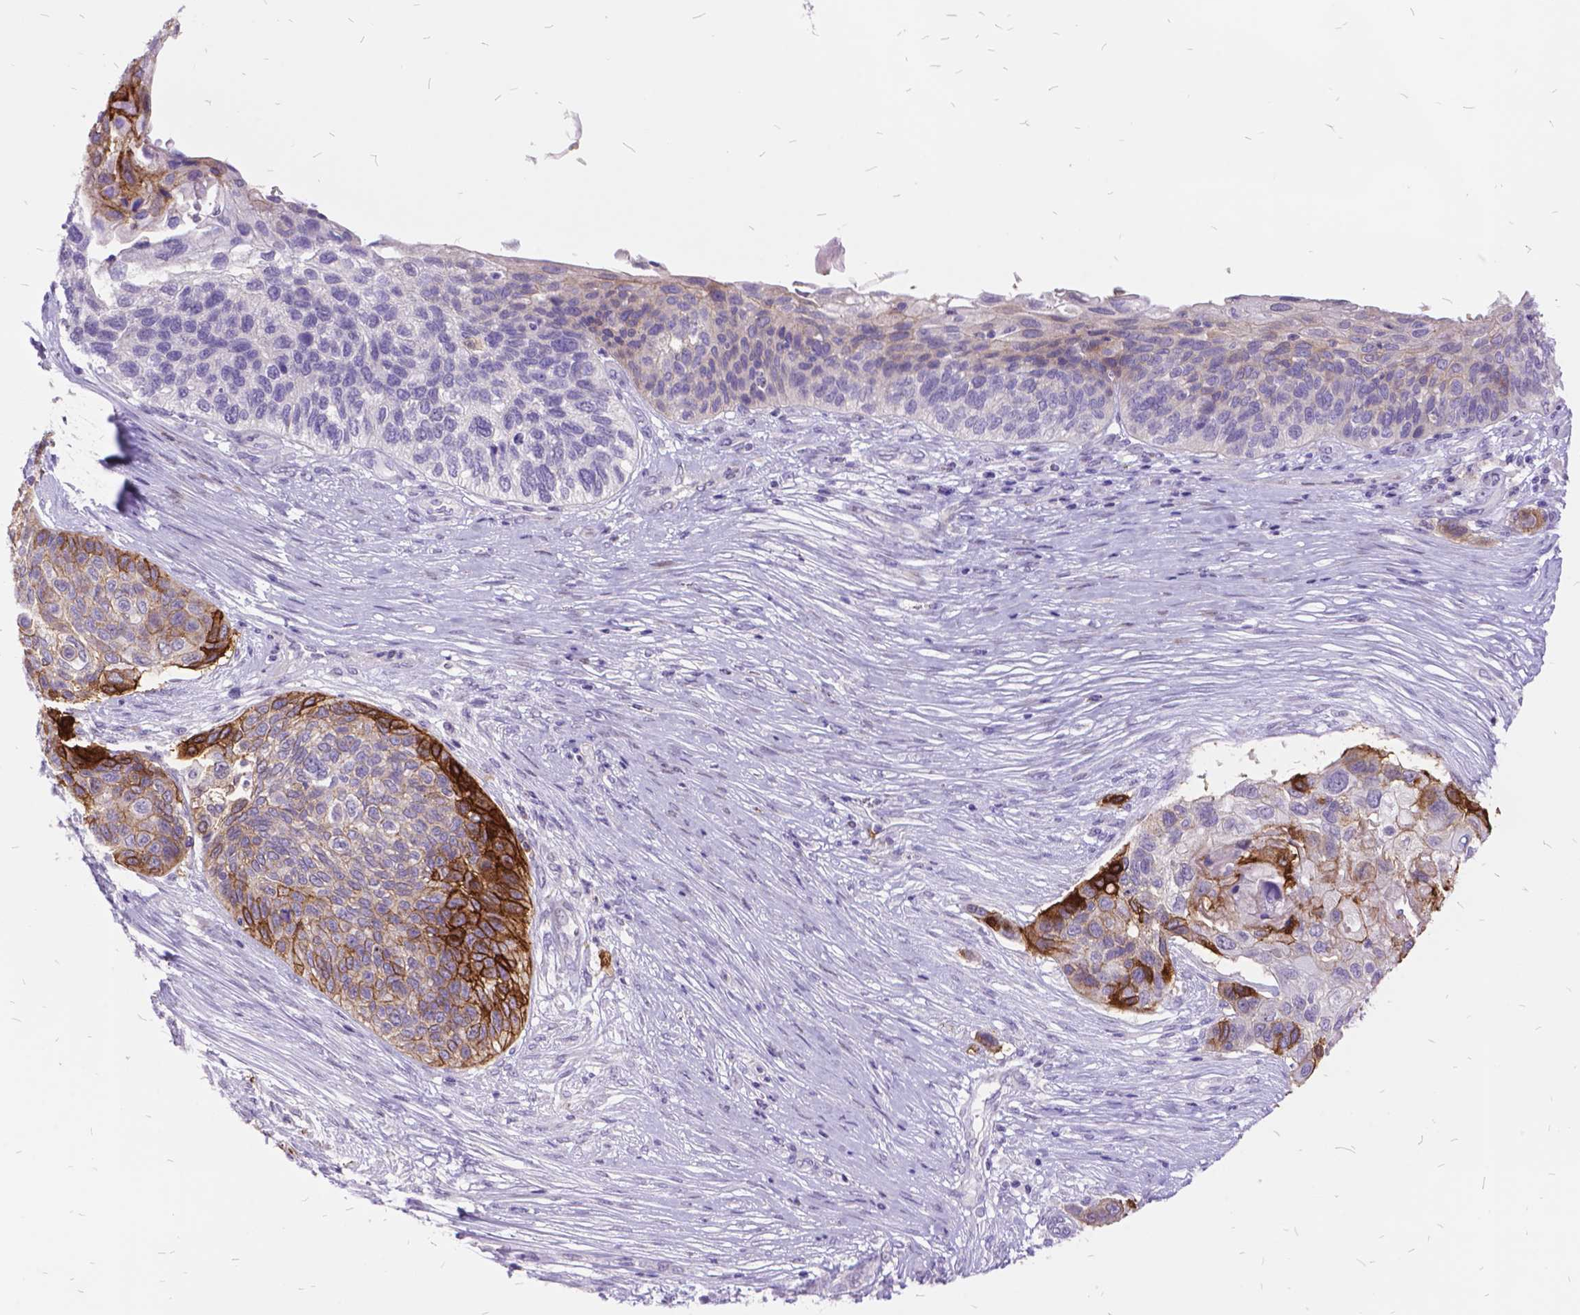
{"staining": {"intensity": "strong", "quantity": "<25%", "location": "cytoplasmic/membranous"}, "tissue": "lung cancer", "cell_type": "Tumor cells", "image_type": "cancer", "snomed": [{"axis": "morphology", "description": "Squamous cell carcinoma, NOS"}, {"axis": "topography", "description": "Lung"}], "caption": "High-power microscopy captured an immunohistochemistry (IHC) histopathology image of lung squamous cell carcinoma, revealing strong cytoplasmic/membranous staining in approximately <25% of tumor cells.", "gene": "ITGB6", "patient": {"sex": "male", "age": 69}}